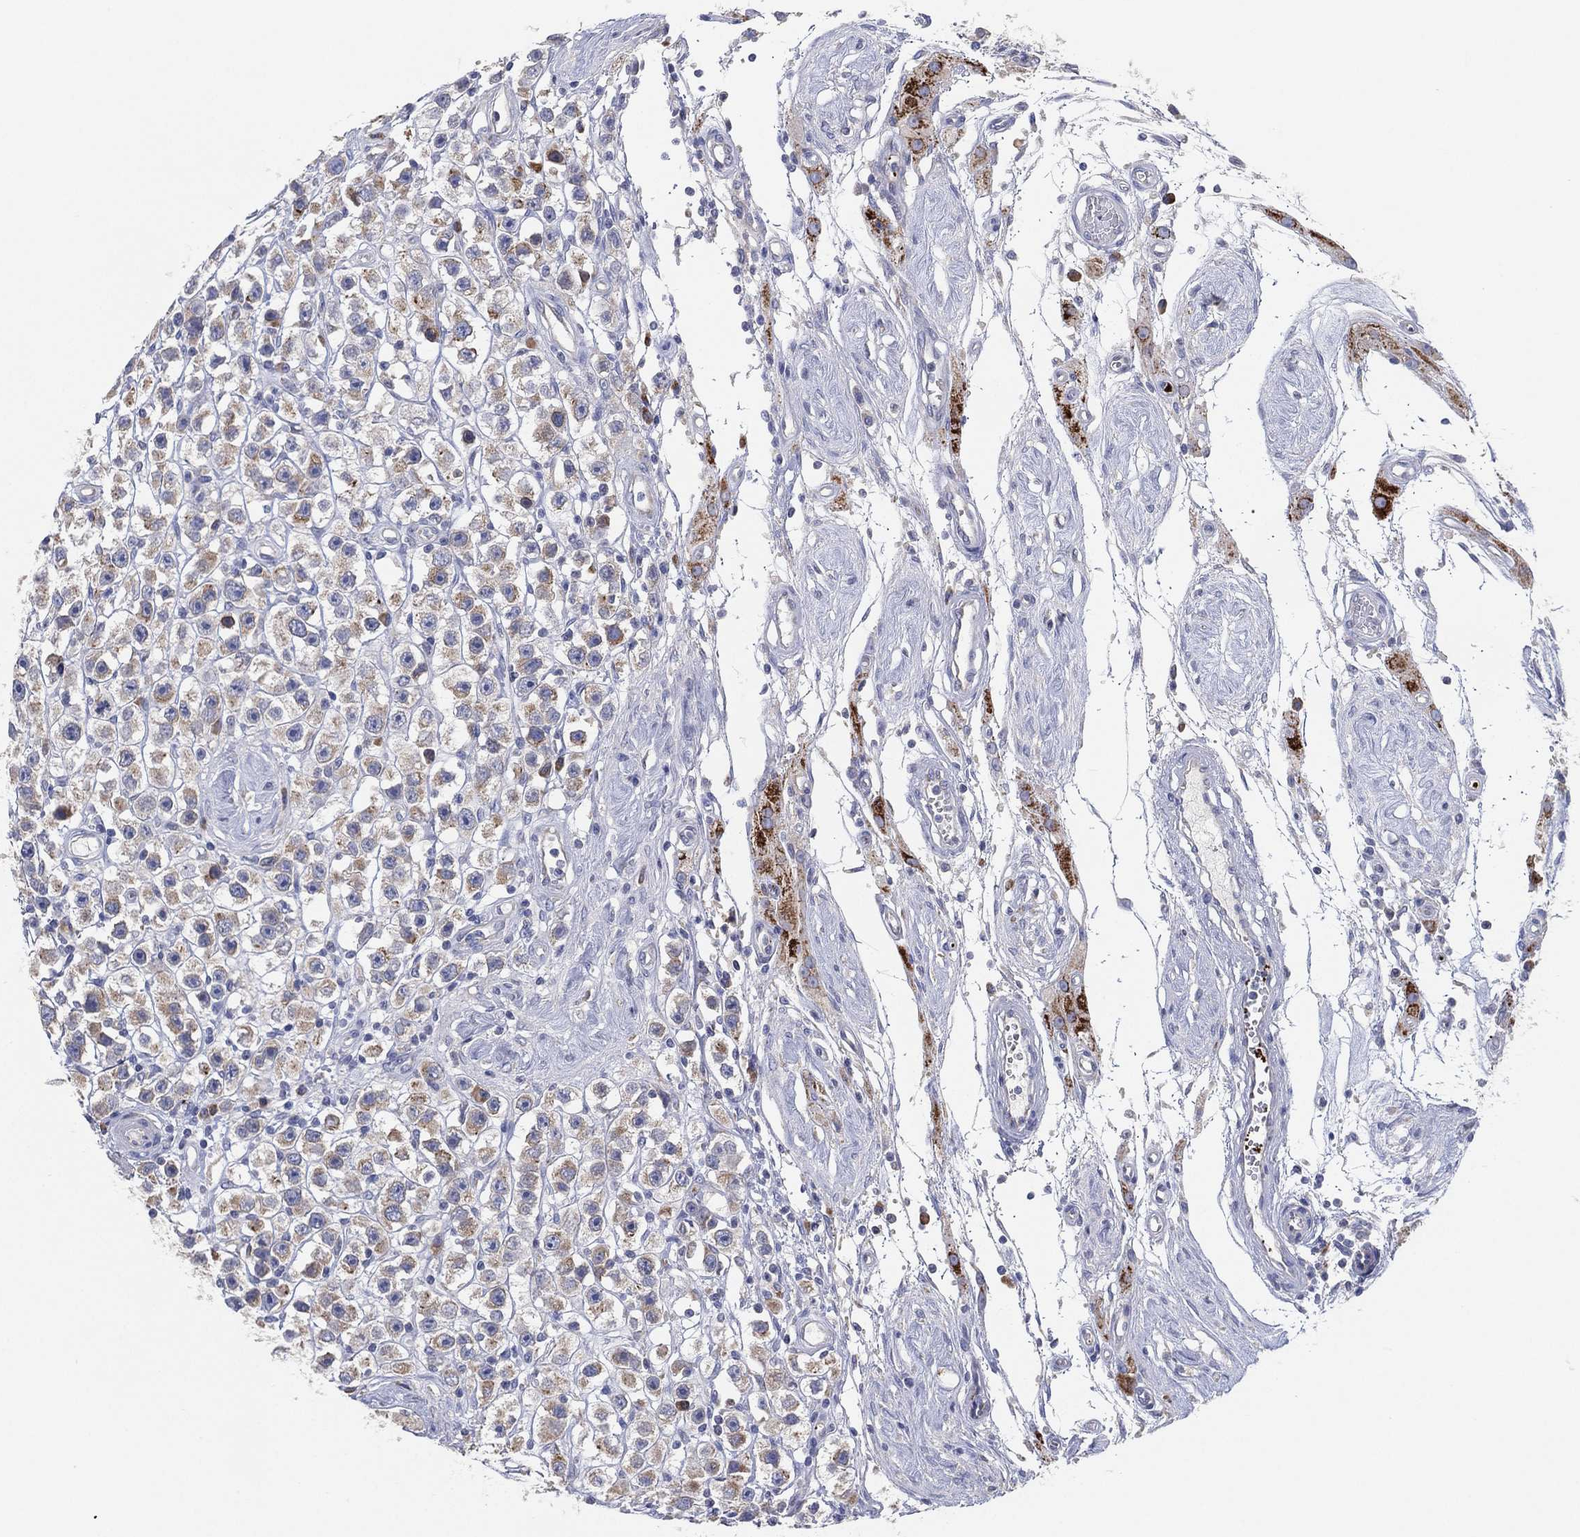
{"staining": {"intensity": "weak", "quantity": "25%-75%", "location": "cytoplasmic/membranous"}, "tissue": "testis cancer", "cell_type": "Tumor cells", "image_type": "cancer", "snomed": [{"axis": "morphology", "description": "Seminoma, NOS"}, {"axis": "topography", "description": "Testis"}], "caption": "High-magnification brightfield microscopy of testis cancer stained with DAB (3,3'-diaminobenzidine) (brown) and counterstained with hematoxylin (blue). tumor cells exhibit weak cytoplasmic/membranous staining is seen in about25%-75% of cells.", "gene": "TMEM40", "patient": {"sex": "male", "age": 45}}